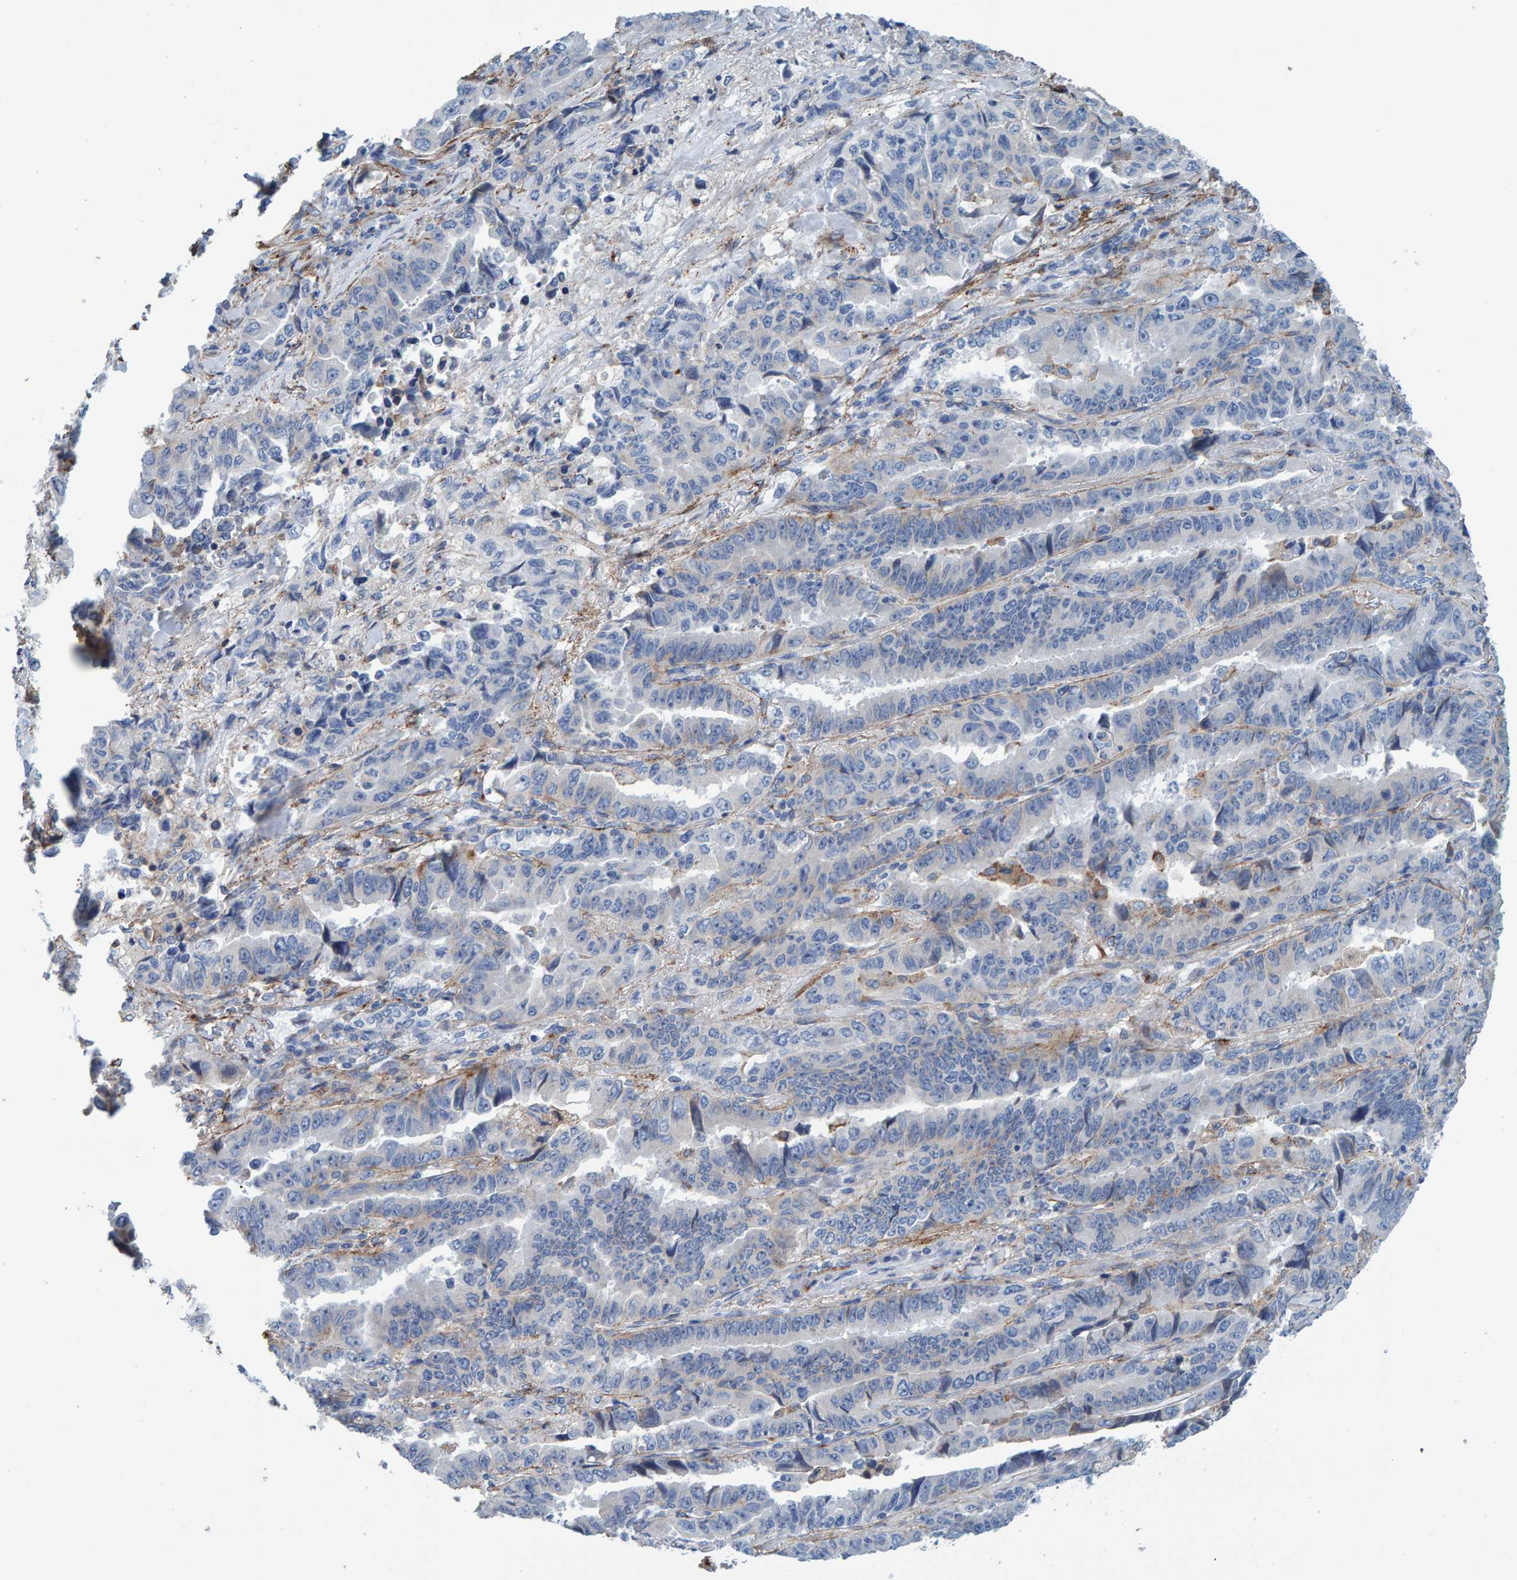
{"staining": {"intensity": "negative", "quantity": "none", "location": "none"}, "tissue": "lung cancer", "cell_type": "Tumor cells", "image_type": "cancer", "snomed": [{"axis": "morphology", "description": "Adenocarcinoma, NOS"}, {"axis": "topography", "description": "Lung"}], "caption": "This image is of lung adenocarcinoma stained with immunohistochemistry (IHC) to label a protein in brown with the nuclei are counter-stained blue. There is no positivity in tumor cells.", "gene": "LRP1", "patient": {"sex": "female", "age": 51}}